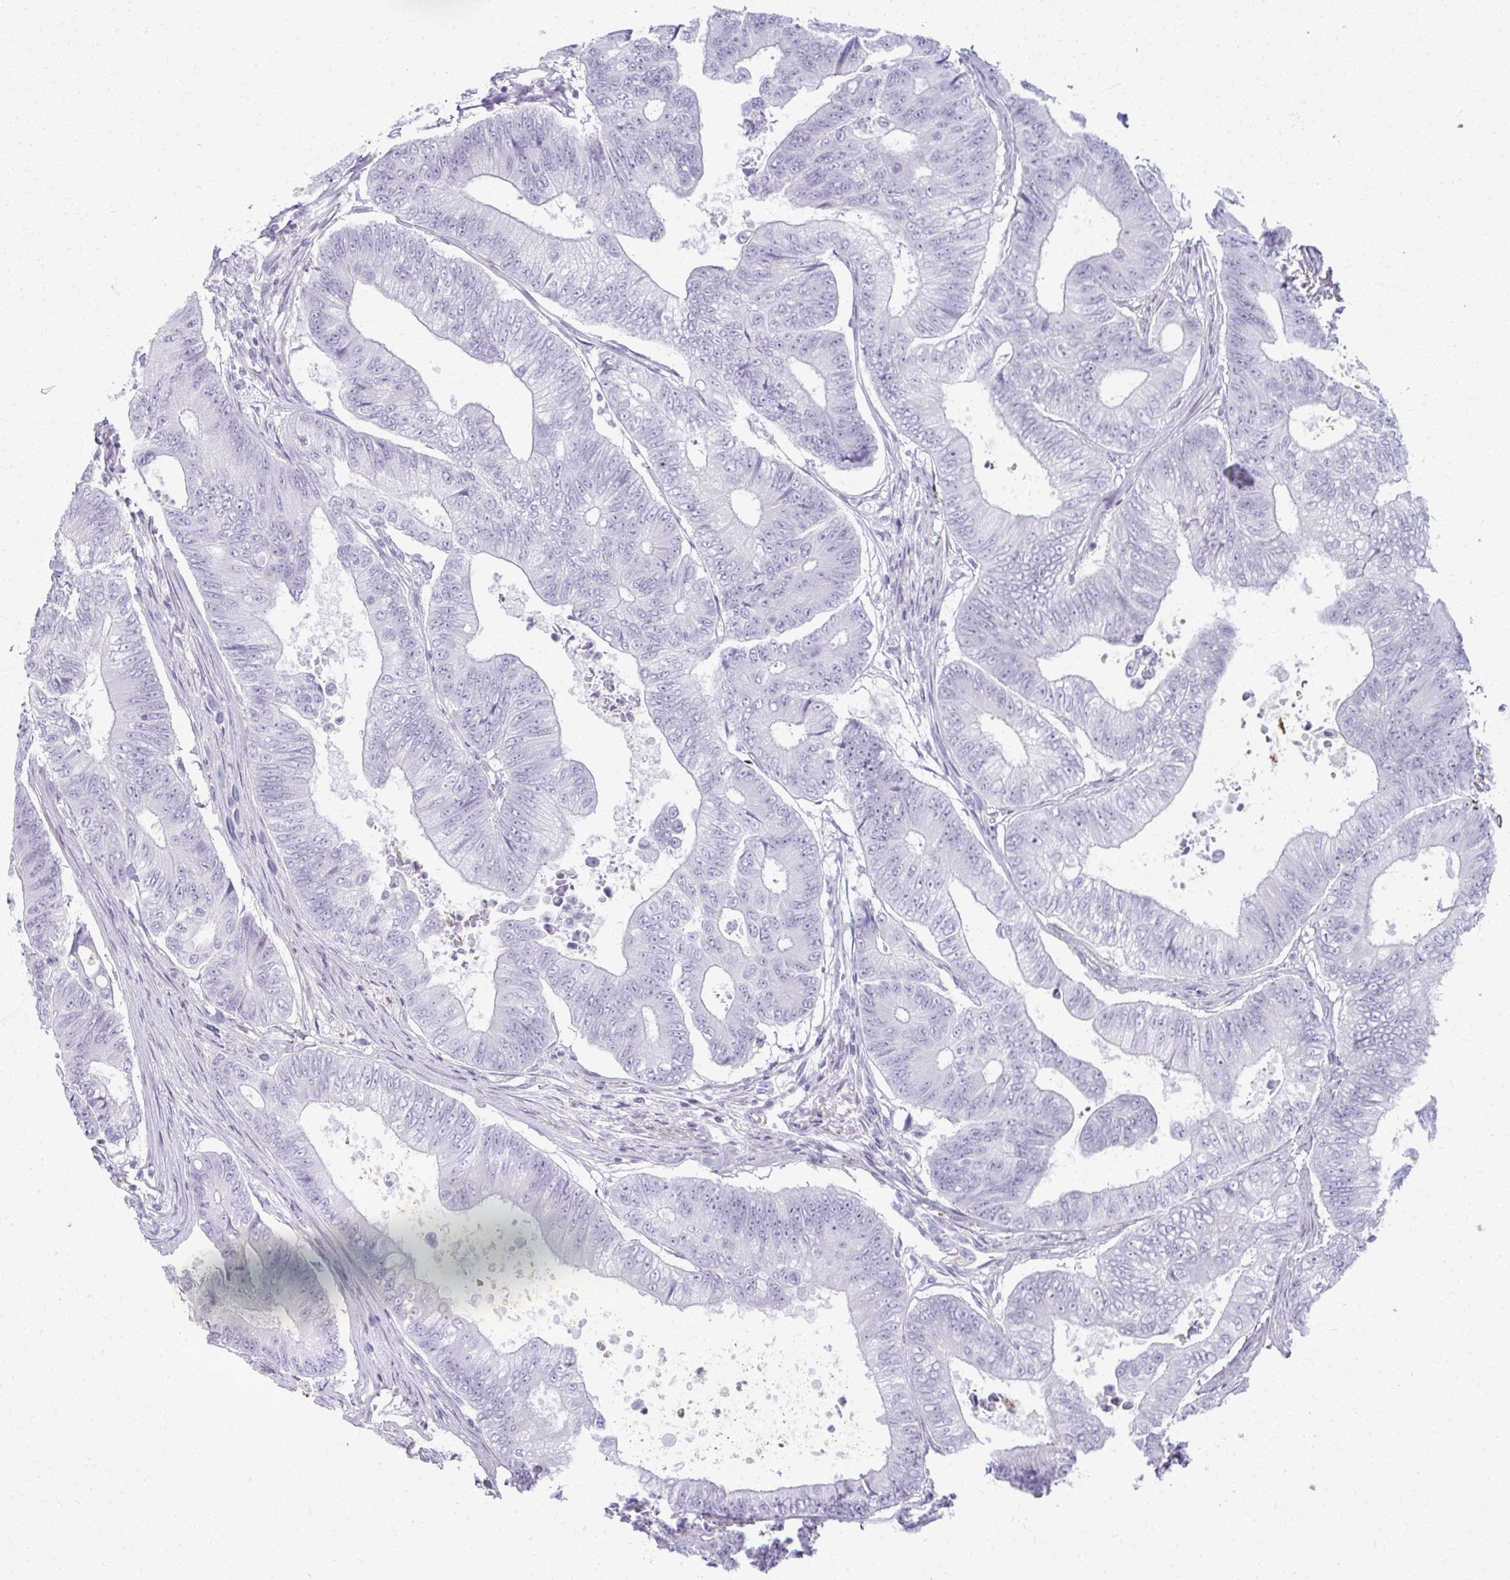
{"staining": {"intensity": "negative", "quantity": "none", "location": "none"}, "tissue": "colorectal cancer", "cell_type": "Tumor cells", "image_type": "cancer", "snomed": [{"axis": "morphology", "description": "Adenocarcinoma, NOS"}, {"axis": "topography", "description": "Colon"}], "caption": "An IHC image of colorectal adenocarcinoma is shown. There is no staining in tumor cells of colorectal adenocarcinoma. (Brightfield microscopy of DAB (3,3'-diaminobenzidine) immunohistochemistry at high magnification).", "gene": "CA3", "patient": {"sex": "female", "age": 48}}